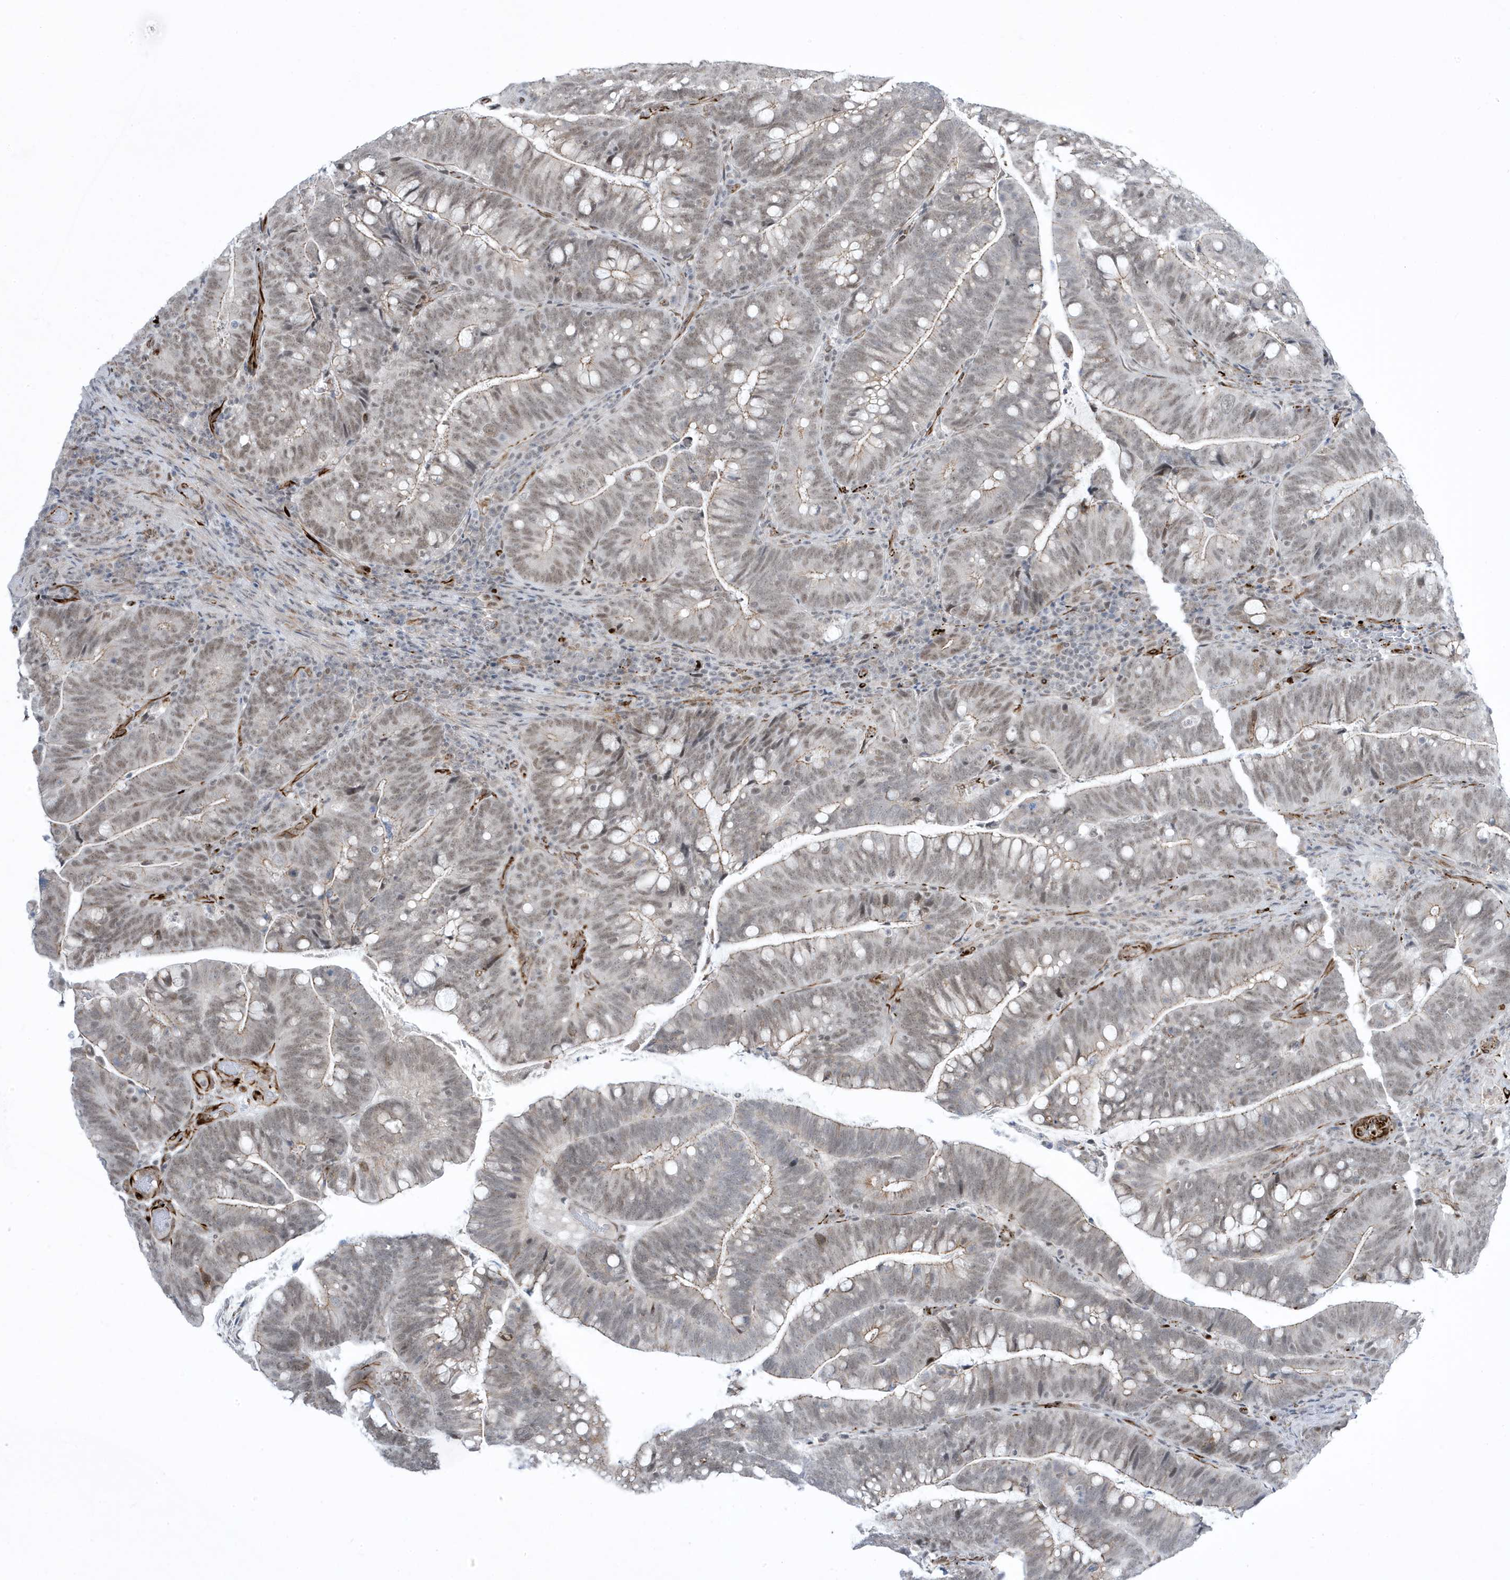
{"staining": {"intensity": "weak", "quantity": ">75%", "location": "nuclear"}, "tissue": "colorectal cancer", "cell_type": "Tumor cells", "image_type": "cancer", "snomed": [{"axis": "morphology", "description": "Adenocarcinoma, NOS"}, {"axis": "topography", "description": "Colon"}], "caption": "Colorectal cancer (adenocarcinoma) was stained to show a protein in brown. There is low levels of weak nuclear expression in approximately >75% of tumor cells.", "gene": "ADAMTSL3", "patient": {"sex": "female", "age": 66}}